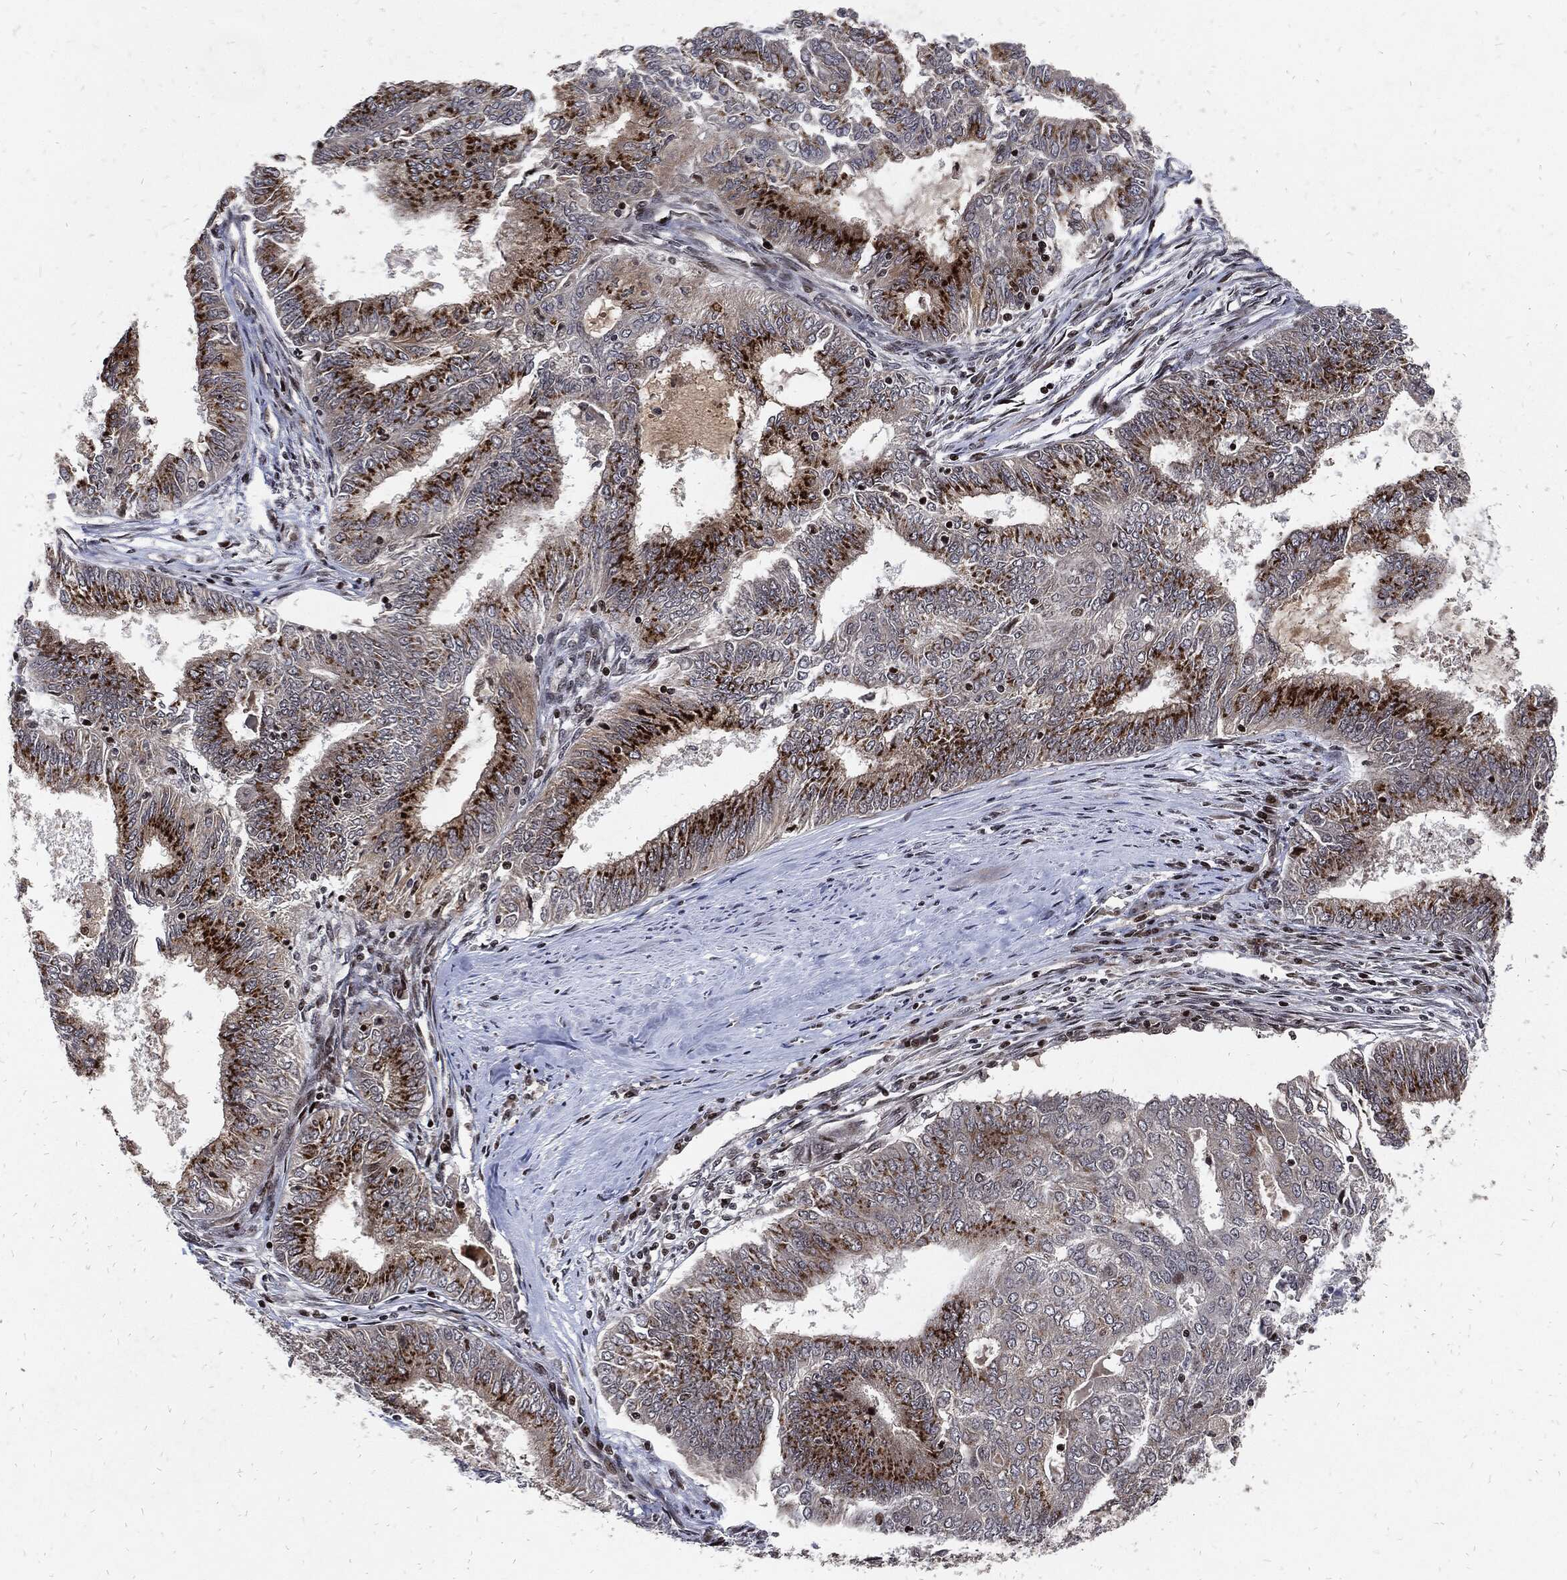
{"staining": {"intensity": "strong", "quantity": "25%-75%", "location": "cytoplasmic/membranous"}, "tissue": "endometrial cancer", "cell_type": "Tumor cells", "image_type": "cancer", "snomed": [{"axis": "morphology", "description": "Adenocarcinoma, NOS"}, {"axis": "topography", "description": "Endometrium"}], "caption": "Brown immunohistochemical staining in endometrial cancer (adenocarcinoma) reveals strong cytoplasmic/membranous expression in approximately 25%-75% of tumor cells.", "gene": "ZNF775", "patient": {"sex": "female", "age": 62}}